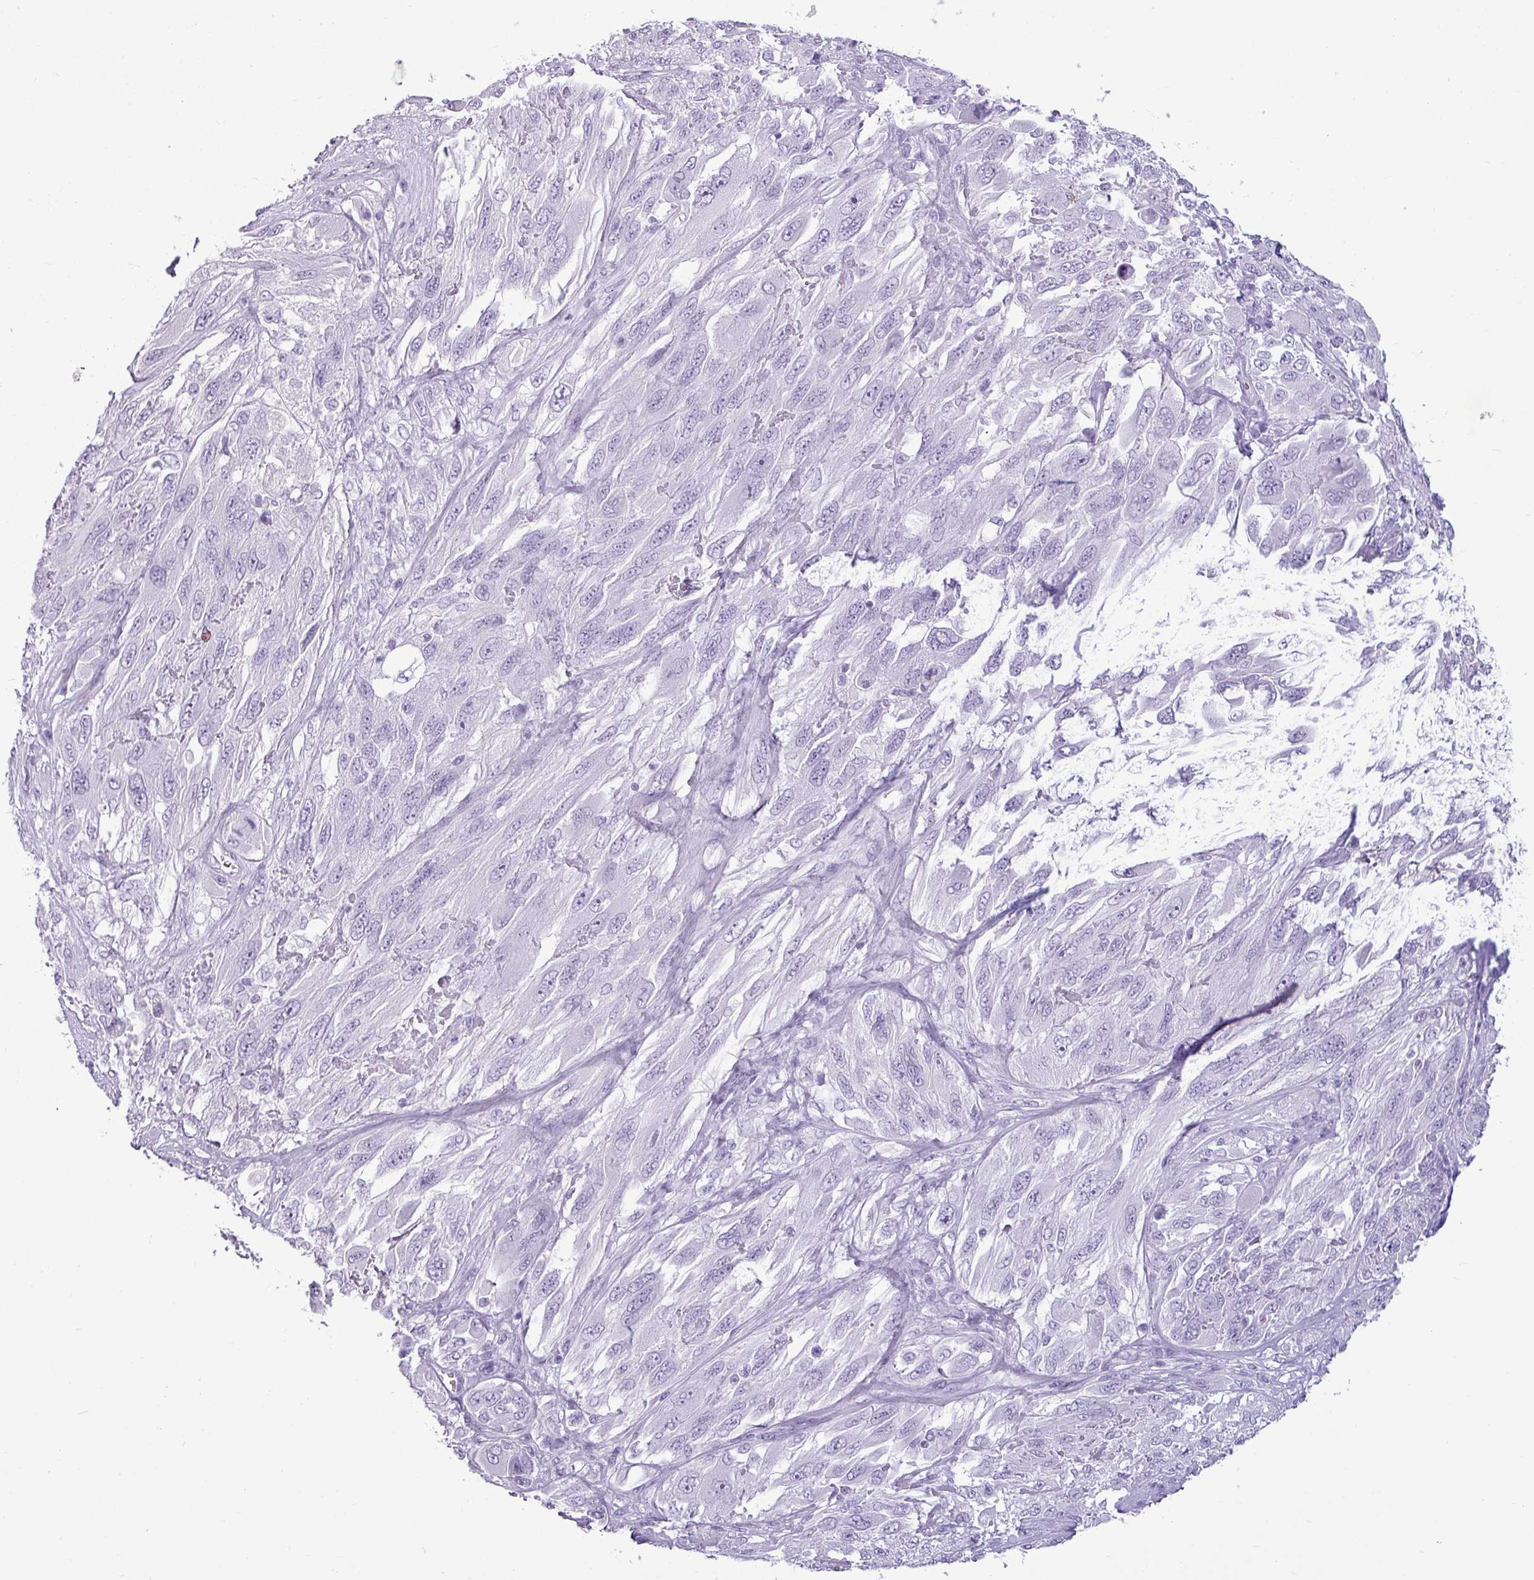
{"staining": {"intensity": "negative", "quantity": "none", "location": "none"}, "tissue": "melanoma", "cell_type": "Tumor cells", "image_type": "cancer", "snomed": [{"axis": "morphology", "description": "Malignant melanoma, NOS"}, {"axis": "topography", "description": "Skin"}], "caption": "Immunohistochemical staining of human malignant melanoma displays no significant expression in tumor cells.", "gene": "AMY1B", "patient": {"sex": "female", "age": 91}}